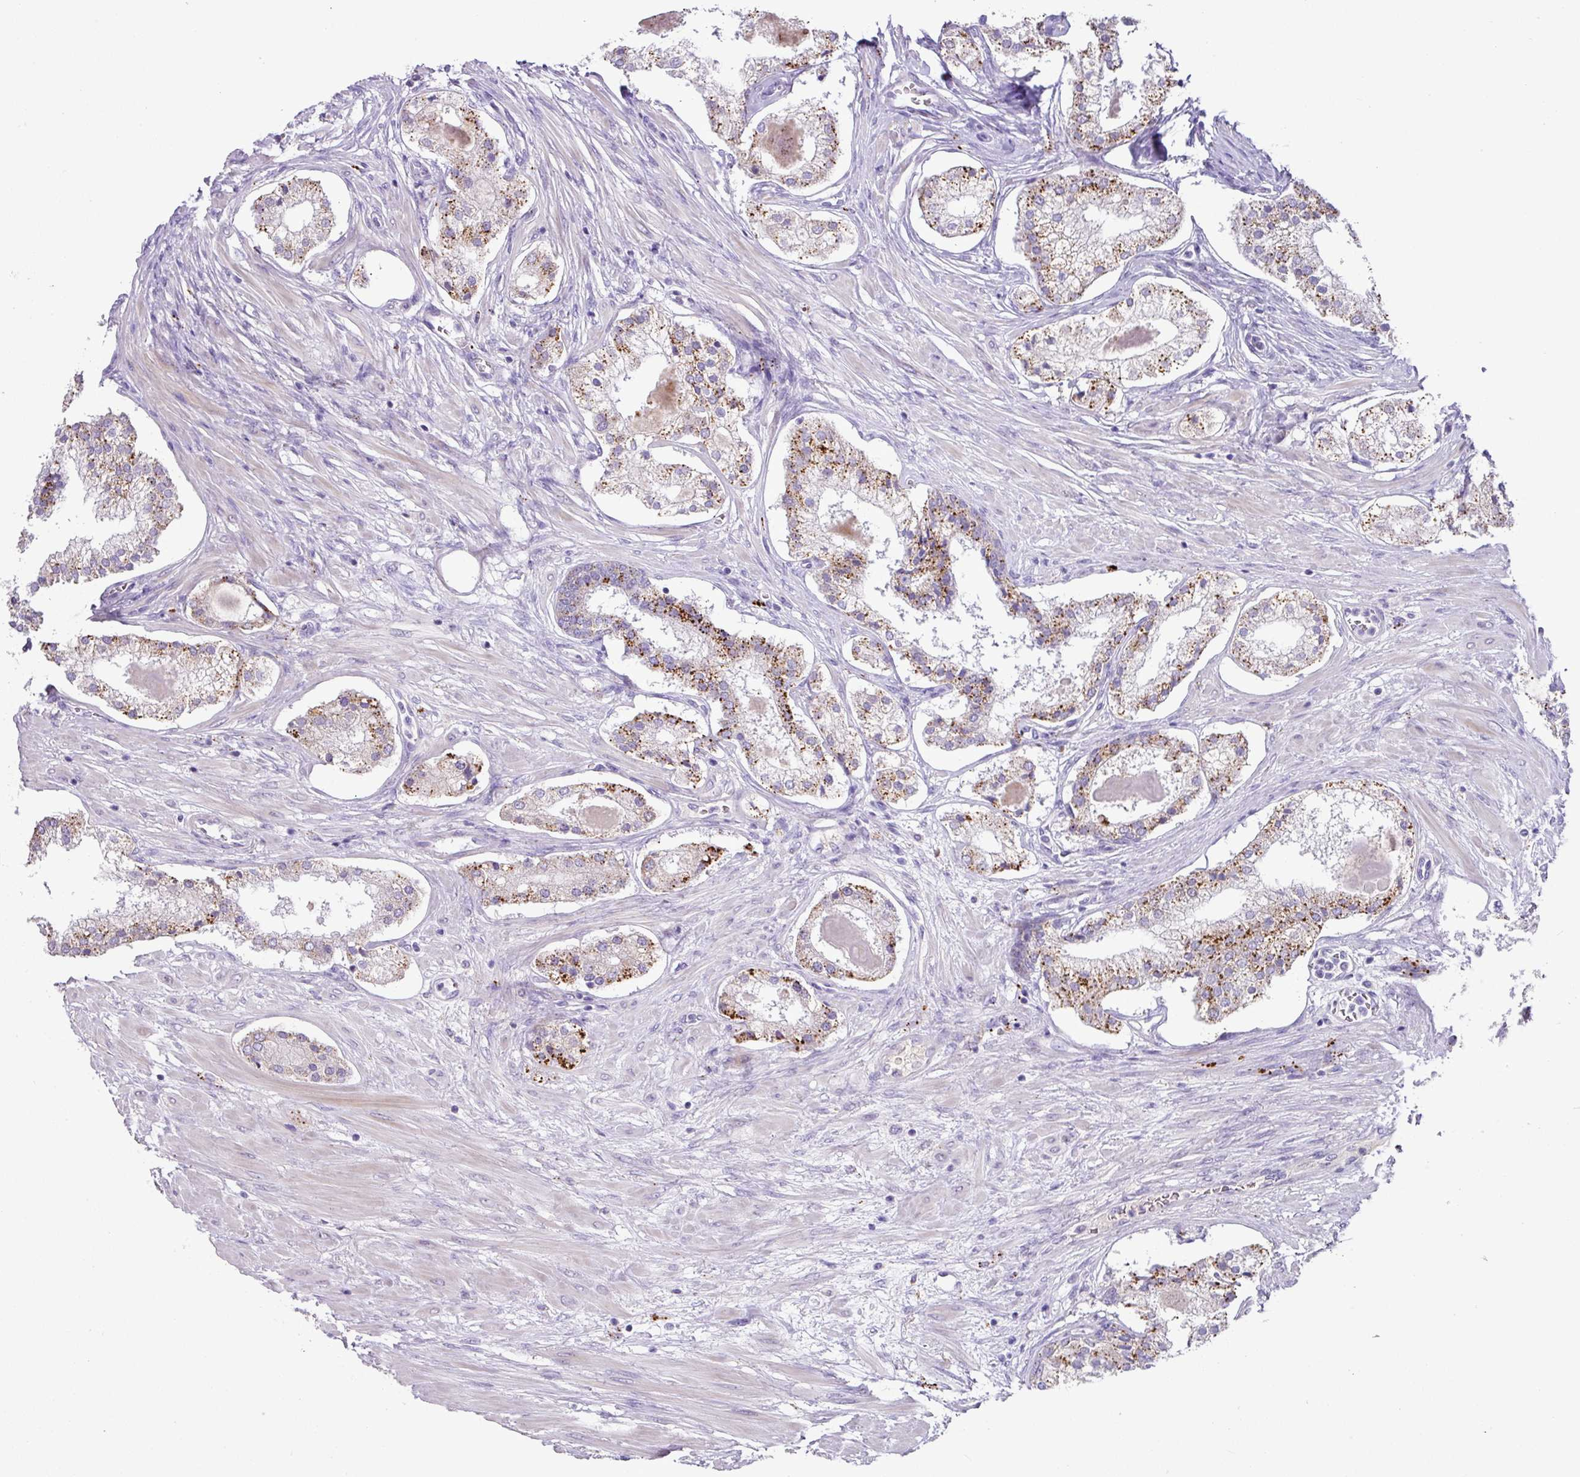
{"staining": {"intensity": "moderate", "quantity": "25%-75%", "location": "cytoplasmic/membranous"}, "tissue": "prostate cancer", "cell_type": "Tumor cells", "image_type": "cancer", "snomed": [{"axis": "morphology", "description": "Adenocarcinoma, Low grade"}, {"axis": "topography", "description": "Prostate"}], "caption": "Prostate adenocarcinoma (low-grade) stained with DAB immunohistochemistry reveals medium levels of moderate cytoplasmic/membranous positivity in approximately 25%-75% of tumor cells.", "gene": "PLEKHH3", "patient": {"sex": "male", "age": 59}}